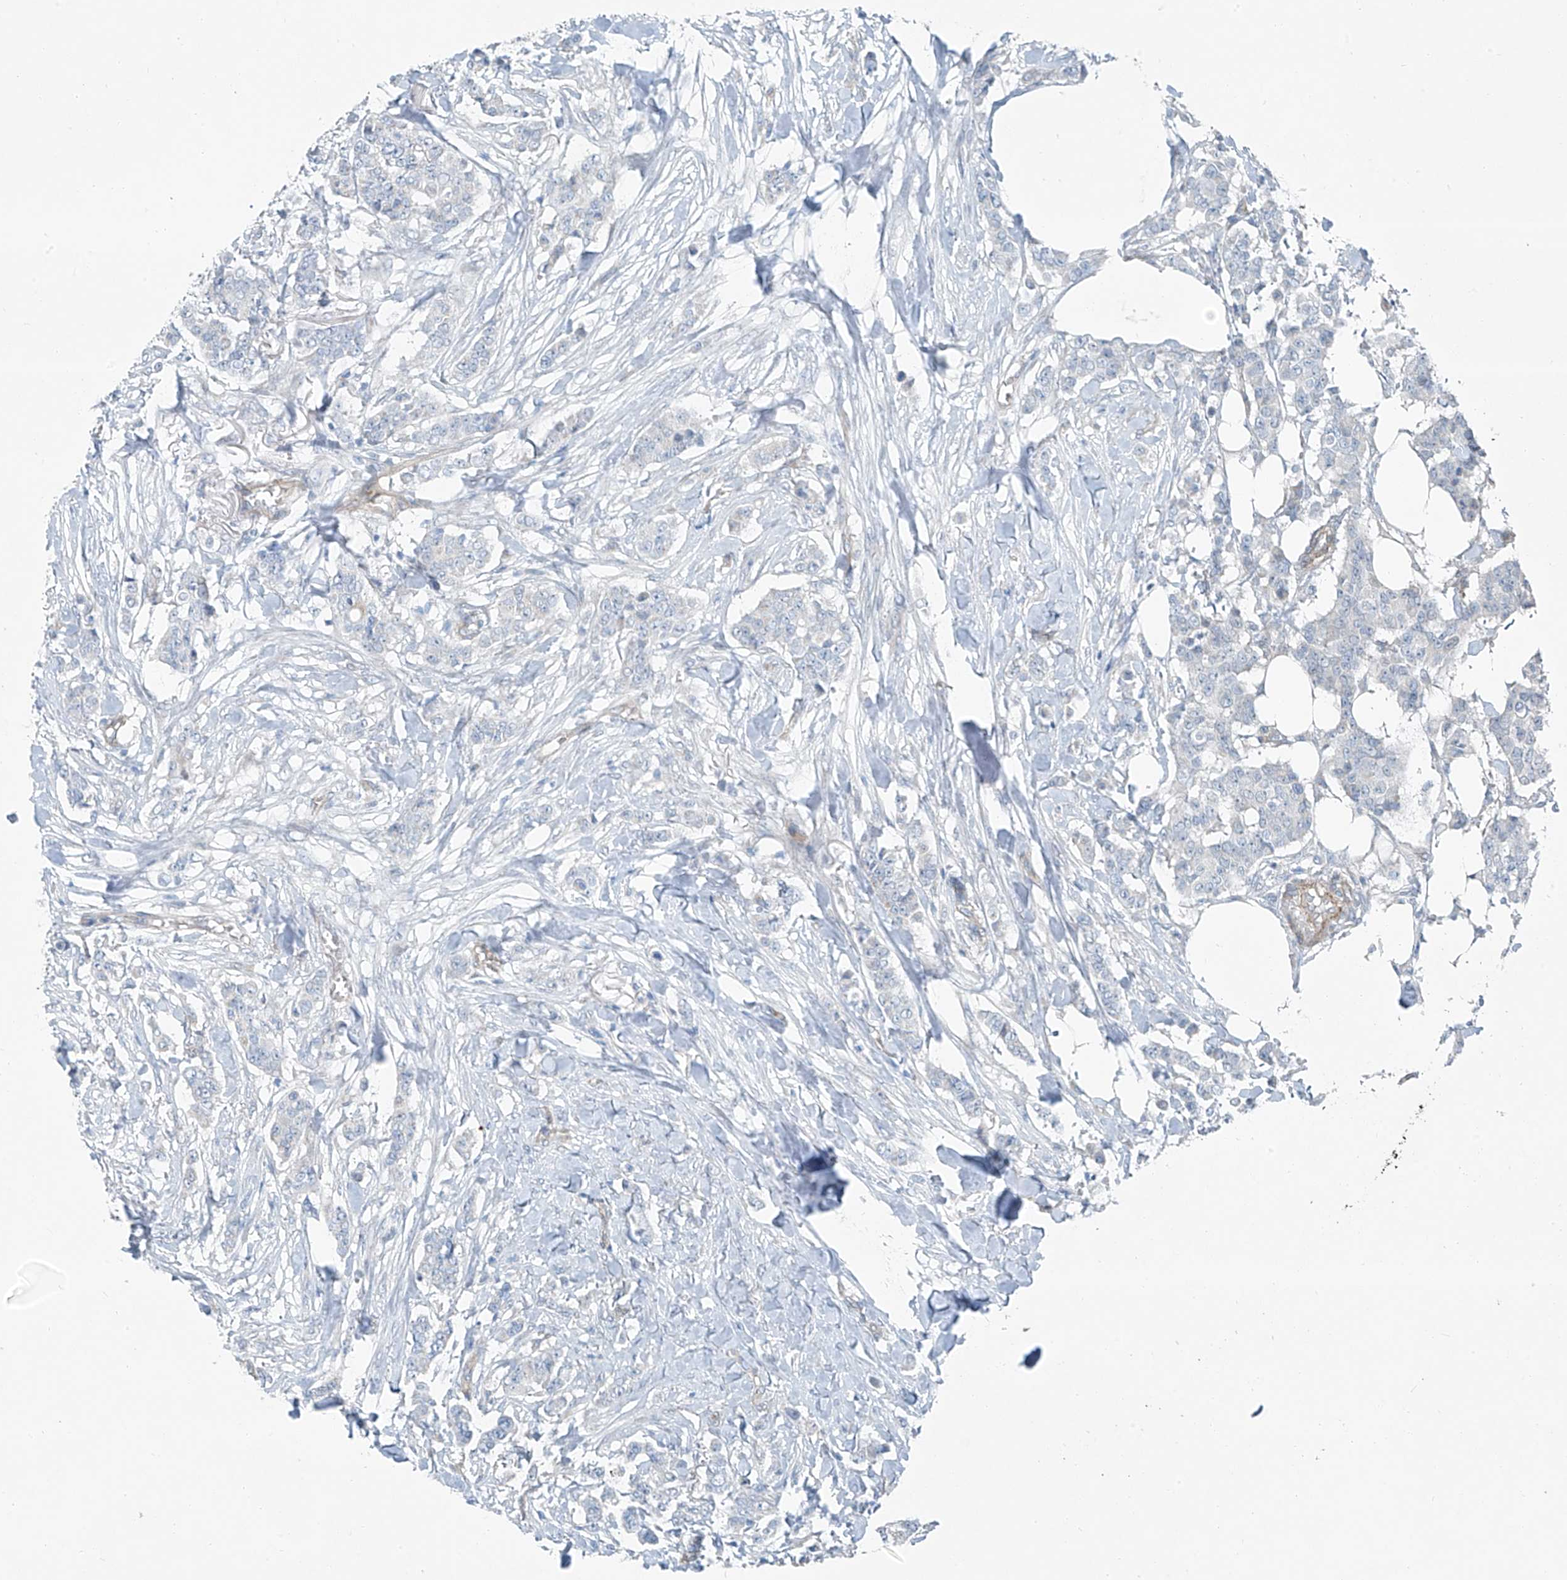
{"staining": {"intensity": "negative", "quantity": "none", "location": "none"}, "tissue": "breast cancer", "cell_type": "Tumor cells", "image_type": "cancer", "snomed": [{"axis": "morphology", "description": "Duct carcinoma"}, {"axis": "topography", "description": "Breast"}], "caption": "An IHC micrograph of breast cancer is shown. There is no staining in tumor cells of breast cancer.", "gene": "TNS2", "patient": {"sex": "female", "age": 40}}